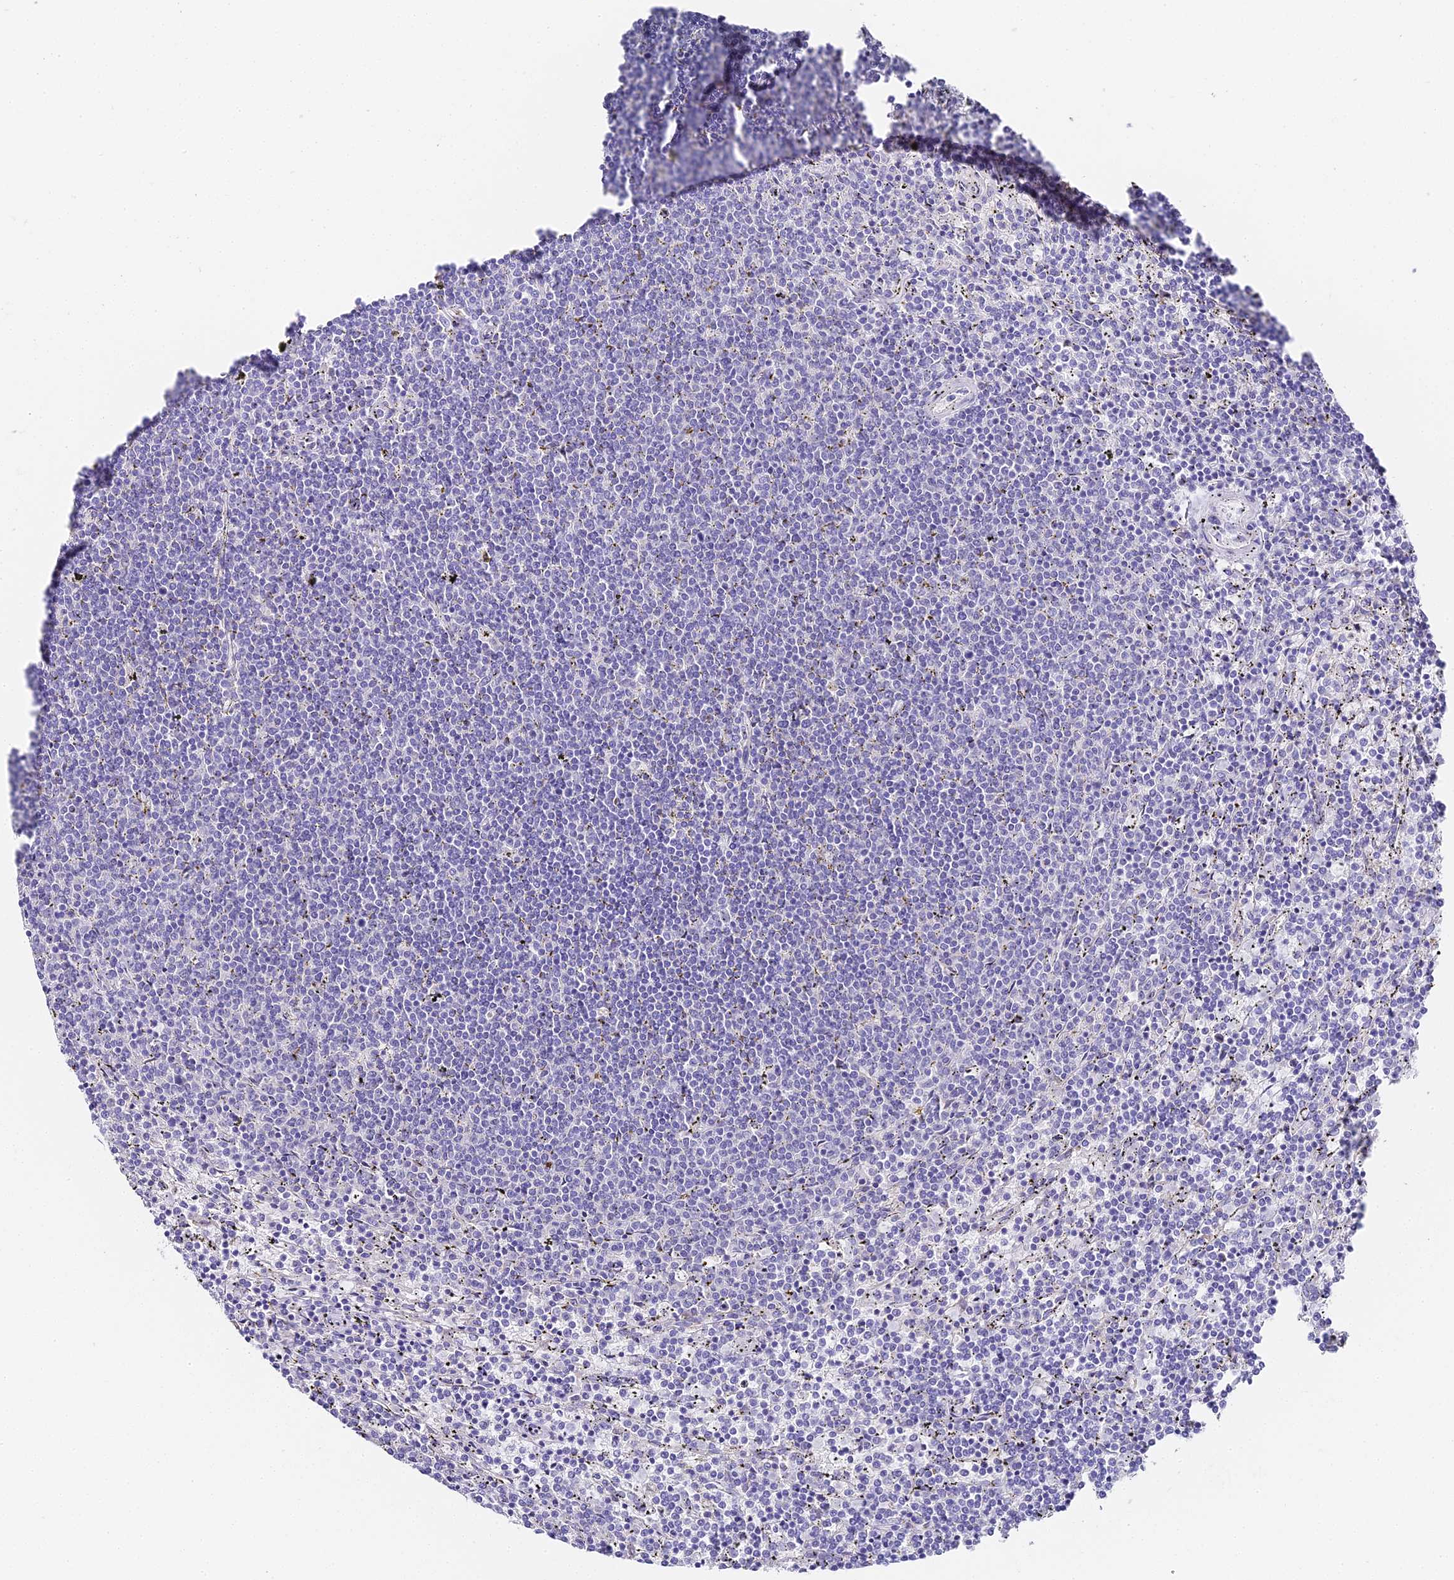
{"staining": {"intensity": "negative", "quantity": "none", "location": "none"}, "tissue": "lymphoma", "cell_type": "Tumor cells", "image_type": "cancer", "snomed": [{"axis": "morphology", "description": "Malignant lymphoma, non-Hodgkin's type, Low grade"}, {"axis": "topography", "description": "Spleen"}], "caption": "Human lymphoma stained for a protein using immunohistochemistry shows no positivity in tumor cells.", "gene": "ABHD14A-ACY1", "patient": {"sex": "female", "age": 50}}